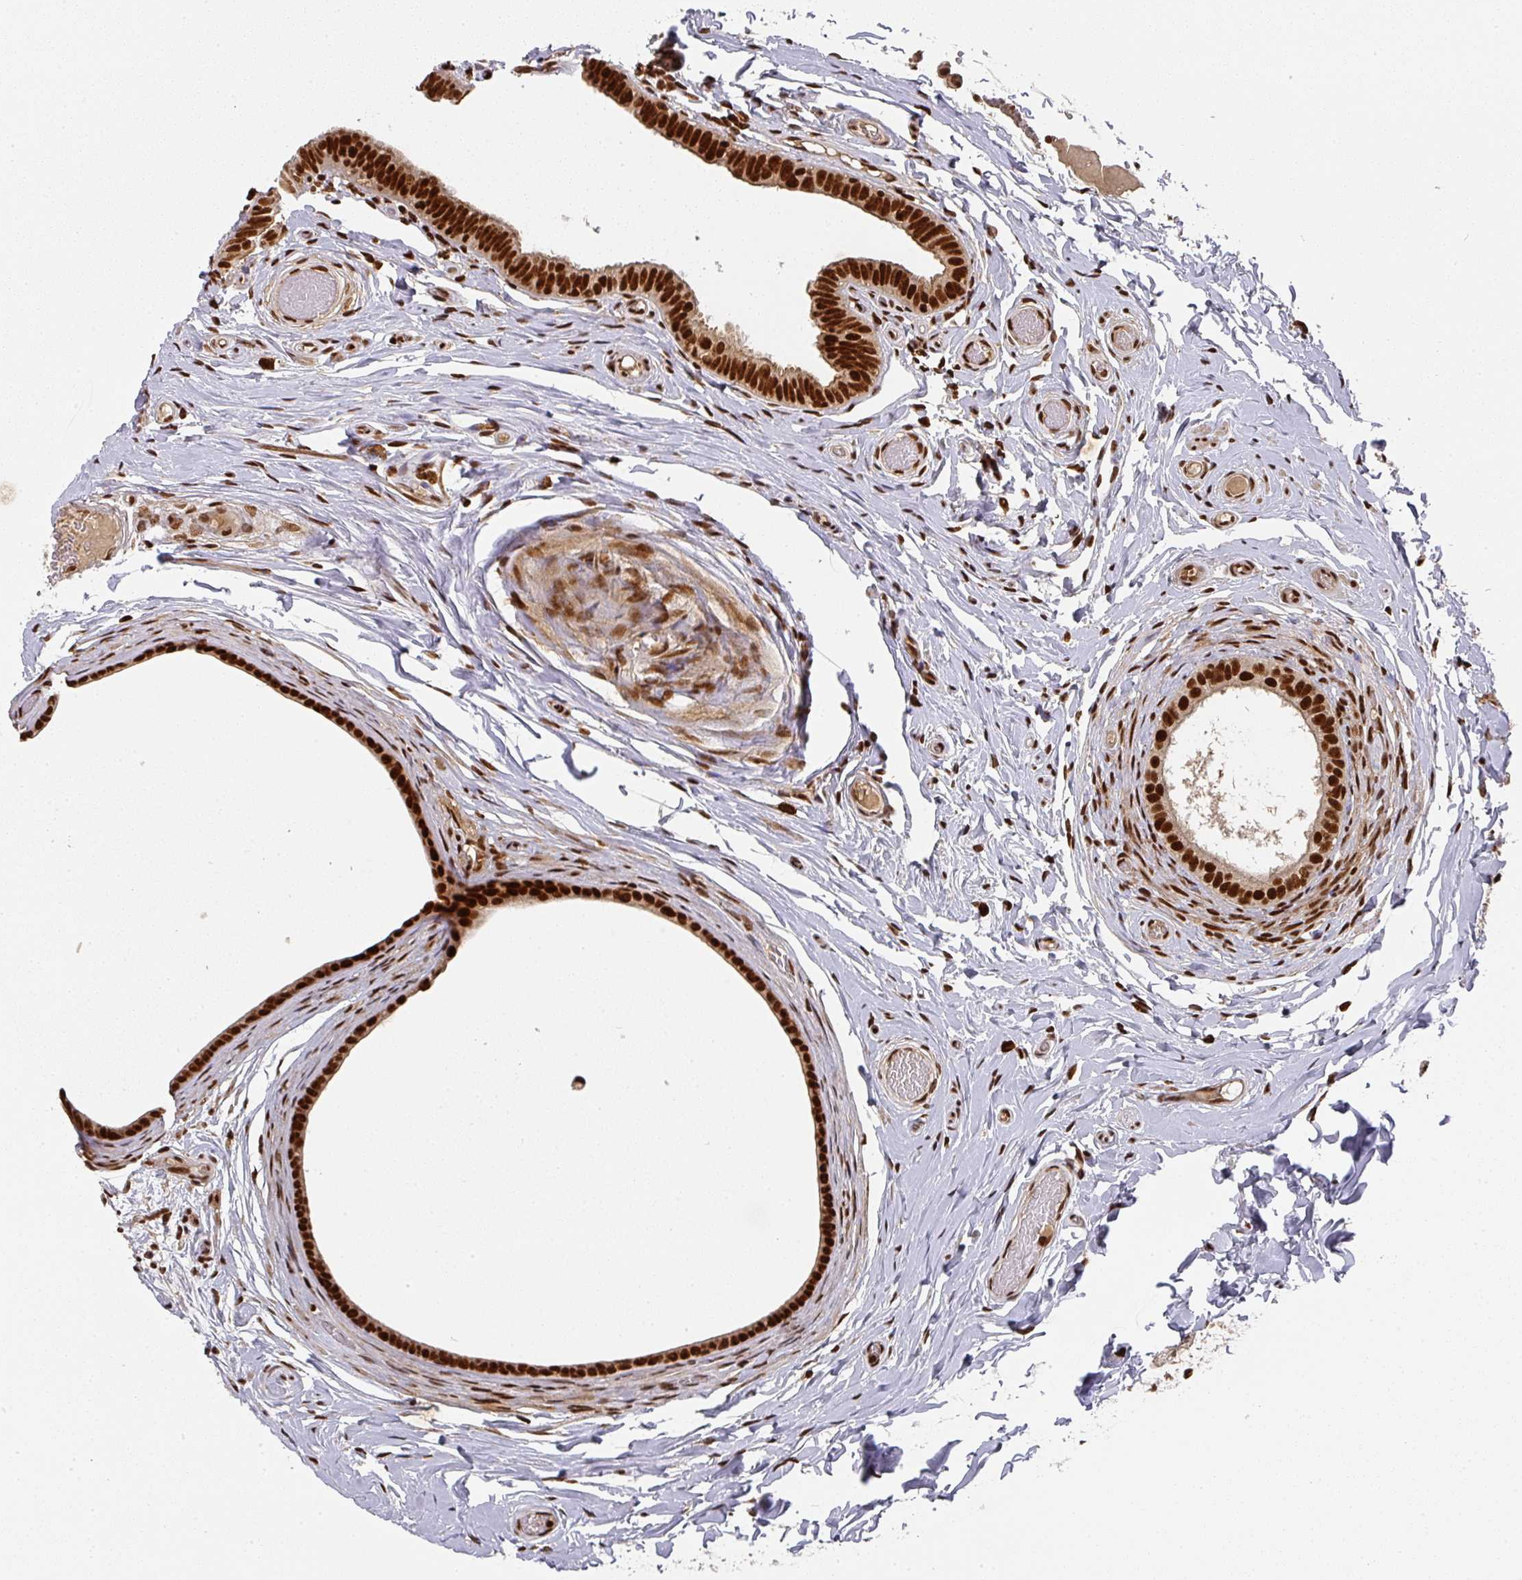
{"staining": {"intensity": "strong", "quantity": ">75%", "location": "nuclear"}, "tissue": "epididymis", "cell_type": "Glandular cells", "image_type": "normal", "snomed": [{"axis": "morphology", "description": "Normal tissue, NOS"}, {"axis": "morphology", "description": "Carcinoma, Embryonal, NOS"}, {"axis": "topography", "description": "Testis"}, {"axis": "topography", "description": "Epididymis"}], "caption": "This is an image of immunohistochemistry (IHC) staining of normal epididymis, which shows strong expression in the nuclear of glandular cells.", "gene": "DIDO1", "patient": {"sex": "male", "age": 36}}